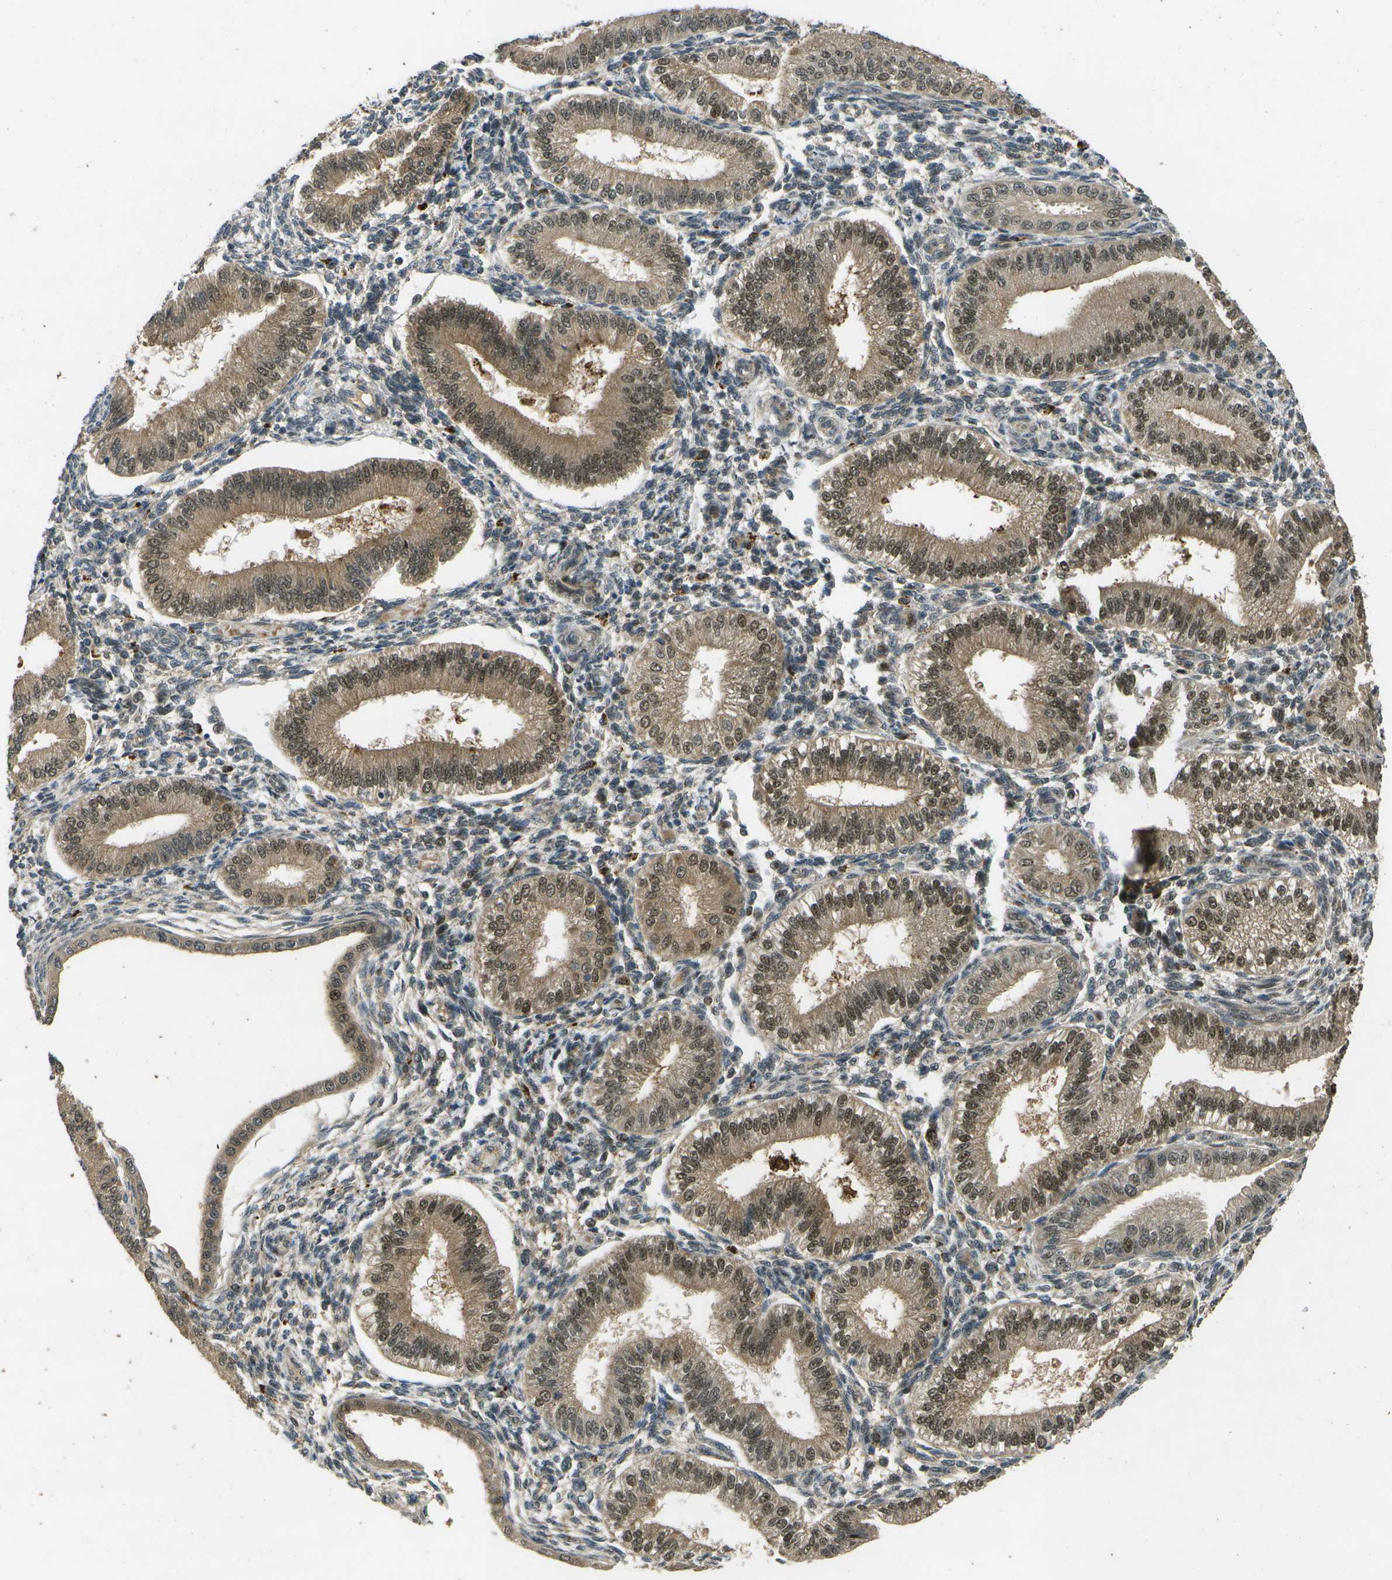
{"staining": {"intensity": "moderate", "quantity": "<25%", "location": "nuclear"}, "tissue": "endometrium", "cell_type": "Cells in endometrial stroma", "image_type": "normal", "snomed": [{"axis": "morphology", "description": "Normal tissue, NOS"}, {"axis": "topography", "description": "Endometrium"}], "caption": "Moderate nuclear positivity is seen in about <25% of cells in endometrial stroma in unremarkable endometrium. (Brightfield microscopy of DAB IHC at high magnification).", "gene": "GANC", "patient": {"sex": "female", "age": 39}}